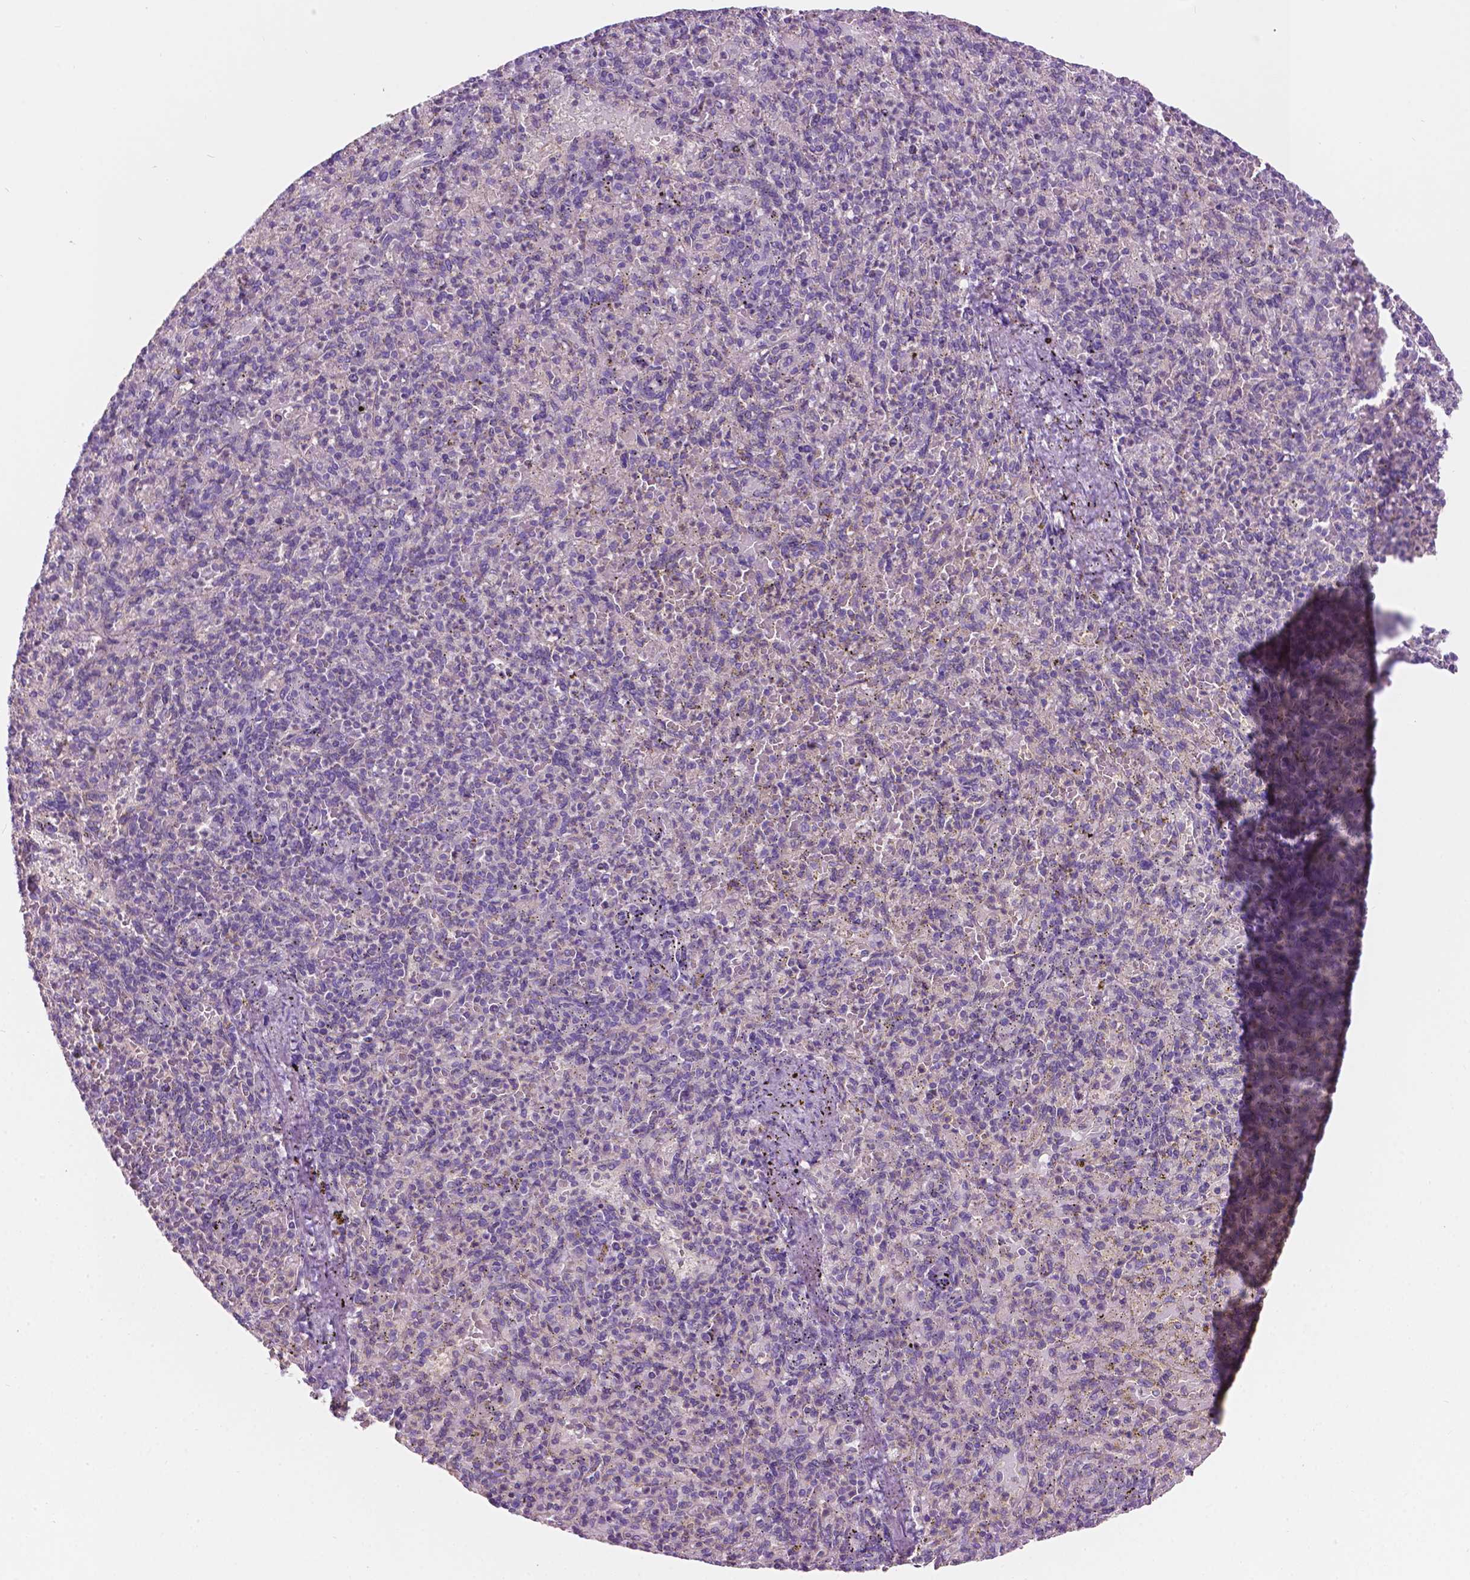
{"staining": {"intensity": "negative", "quantity": "none", "location": "none"}, "tissue": "spleen", "cell_type": "Cells in red pulp", "image_type": "normal", "snomed": [{"axis": "morphology", "description": "Normal tissue, NOS"}, {"axis": "topography", "description": "Spleen"}], "caption": "Protein analysis of unremarkable spleen reveals no significant positivity in cells in red pulp. (IHC, brightfield microscopy, high magnification).", "gene": "NOS1AP", "patient": {"sex": "female", "age": 74}}